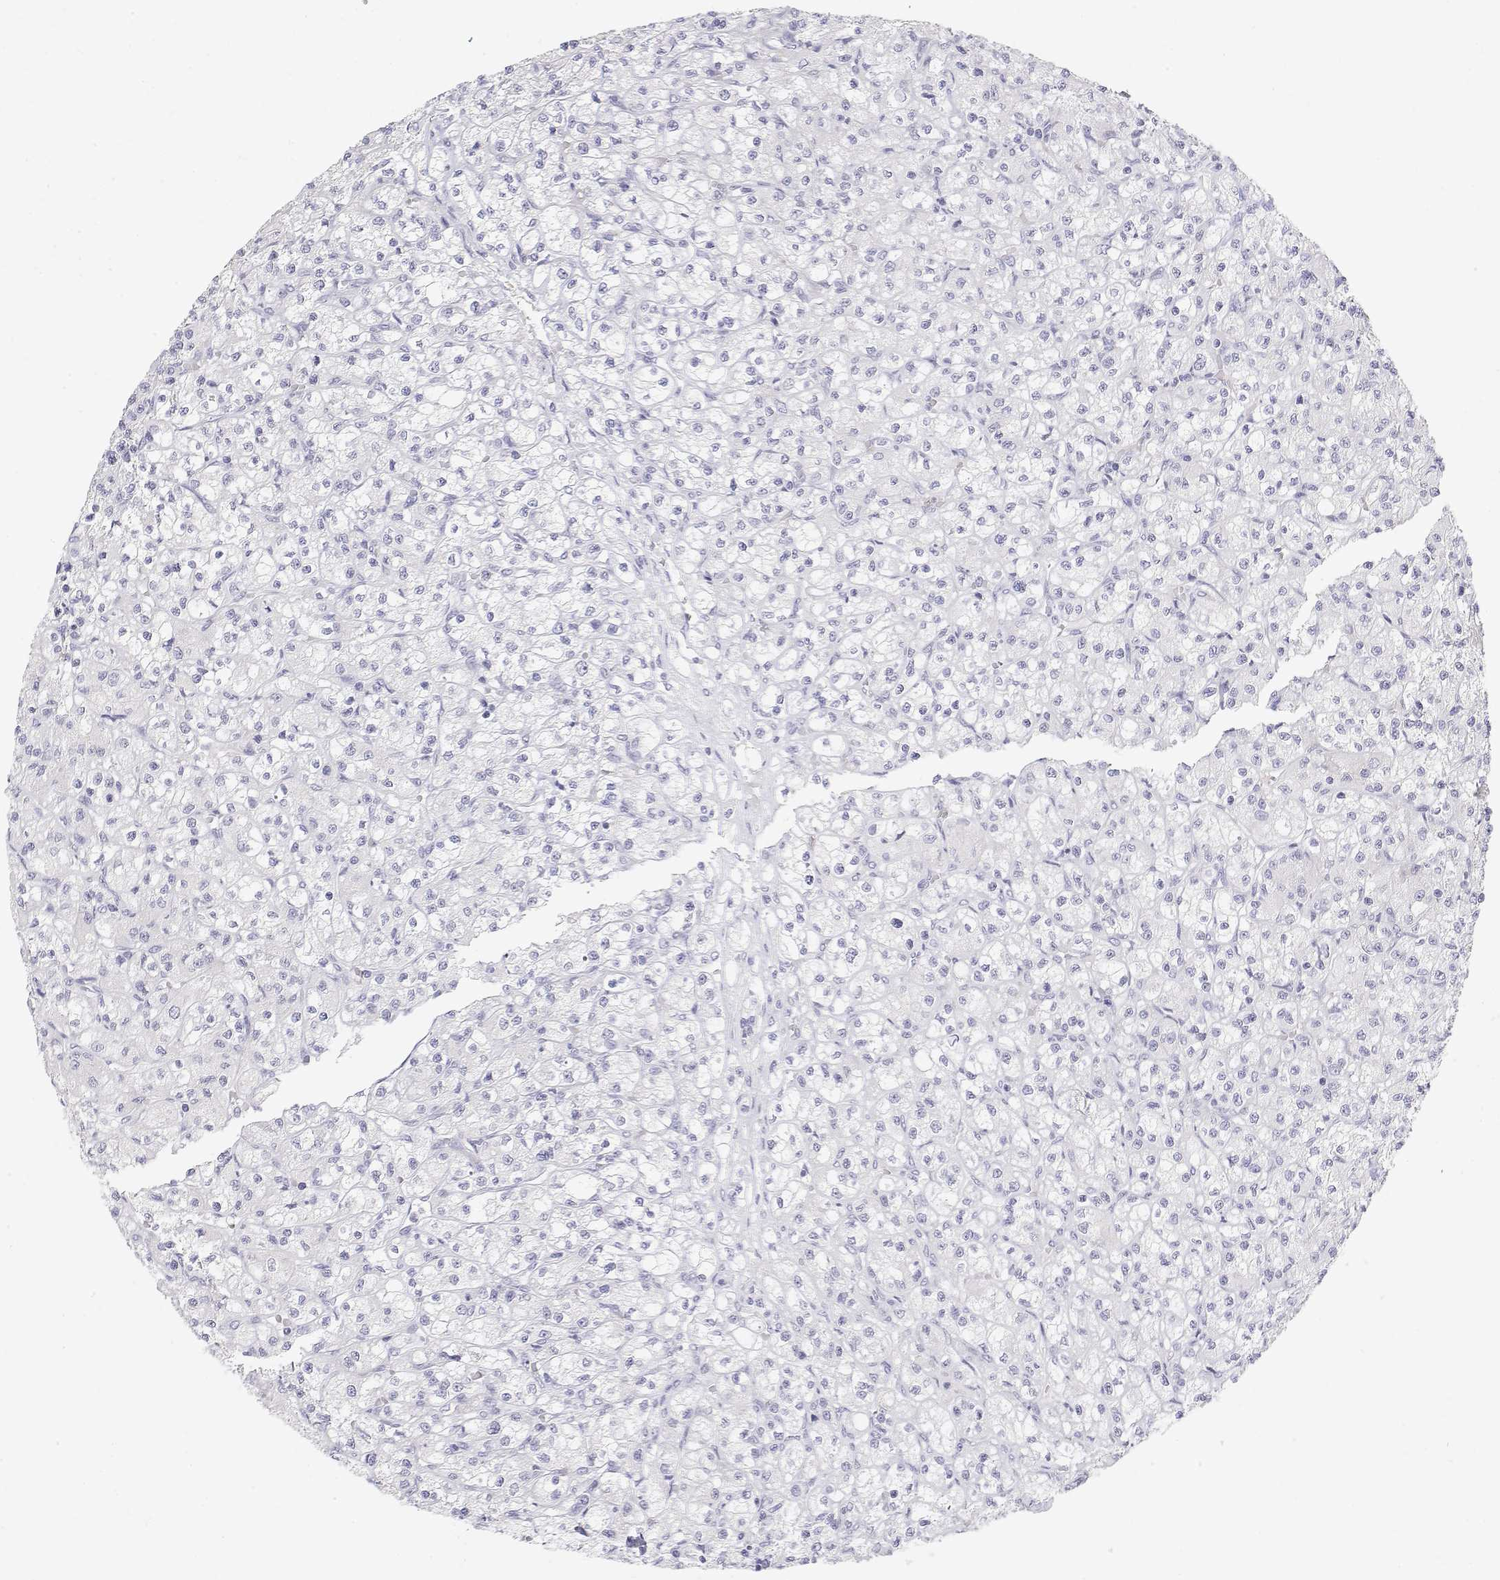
{"staining": {"intensity": "negative", "quantity": "none", "location": "none"}, "tissue": "renal cancer", "cell_type": "Tumor cells", "image_type": "cancer", "snomed": [{"axis": "morphology", "description": "Adenocarcinoma, NOS"}, {"axis": "topography", "description": "Kidney"}], "caption": "IHC micrograph of adenocarcinoma (renal) stained for a protein (brown), which exhibits no staining in tumor cells.", "gene": "MISP", "patient": {"sex": "female", "age": 70}}